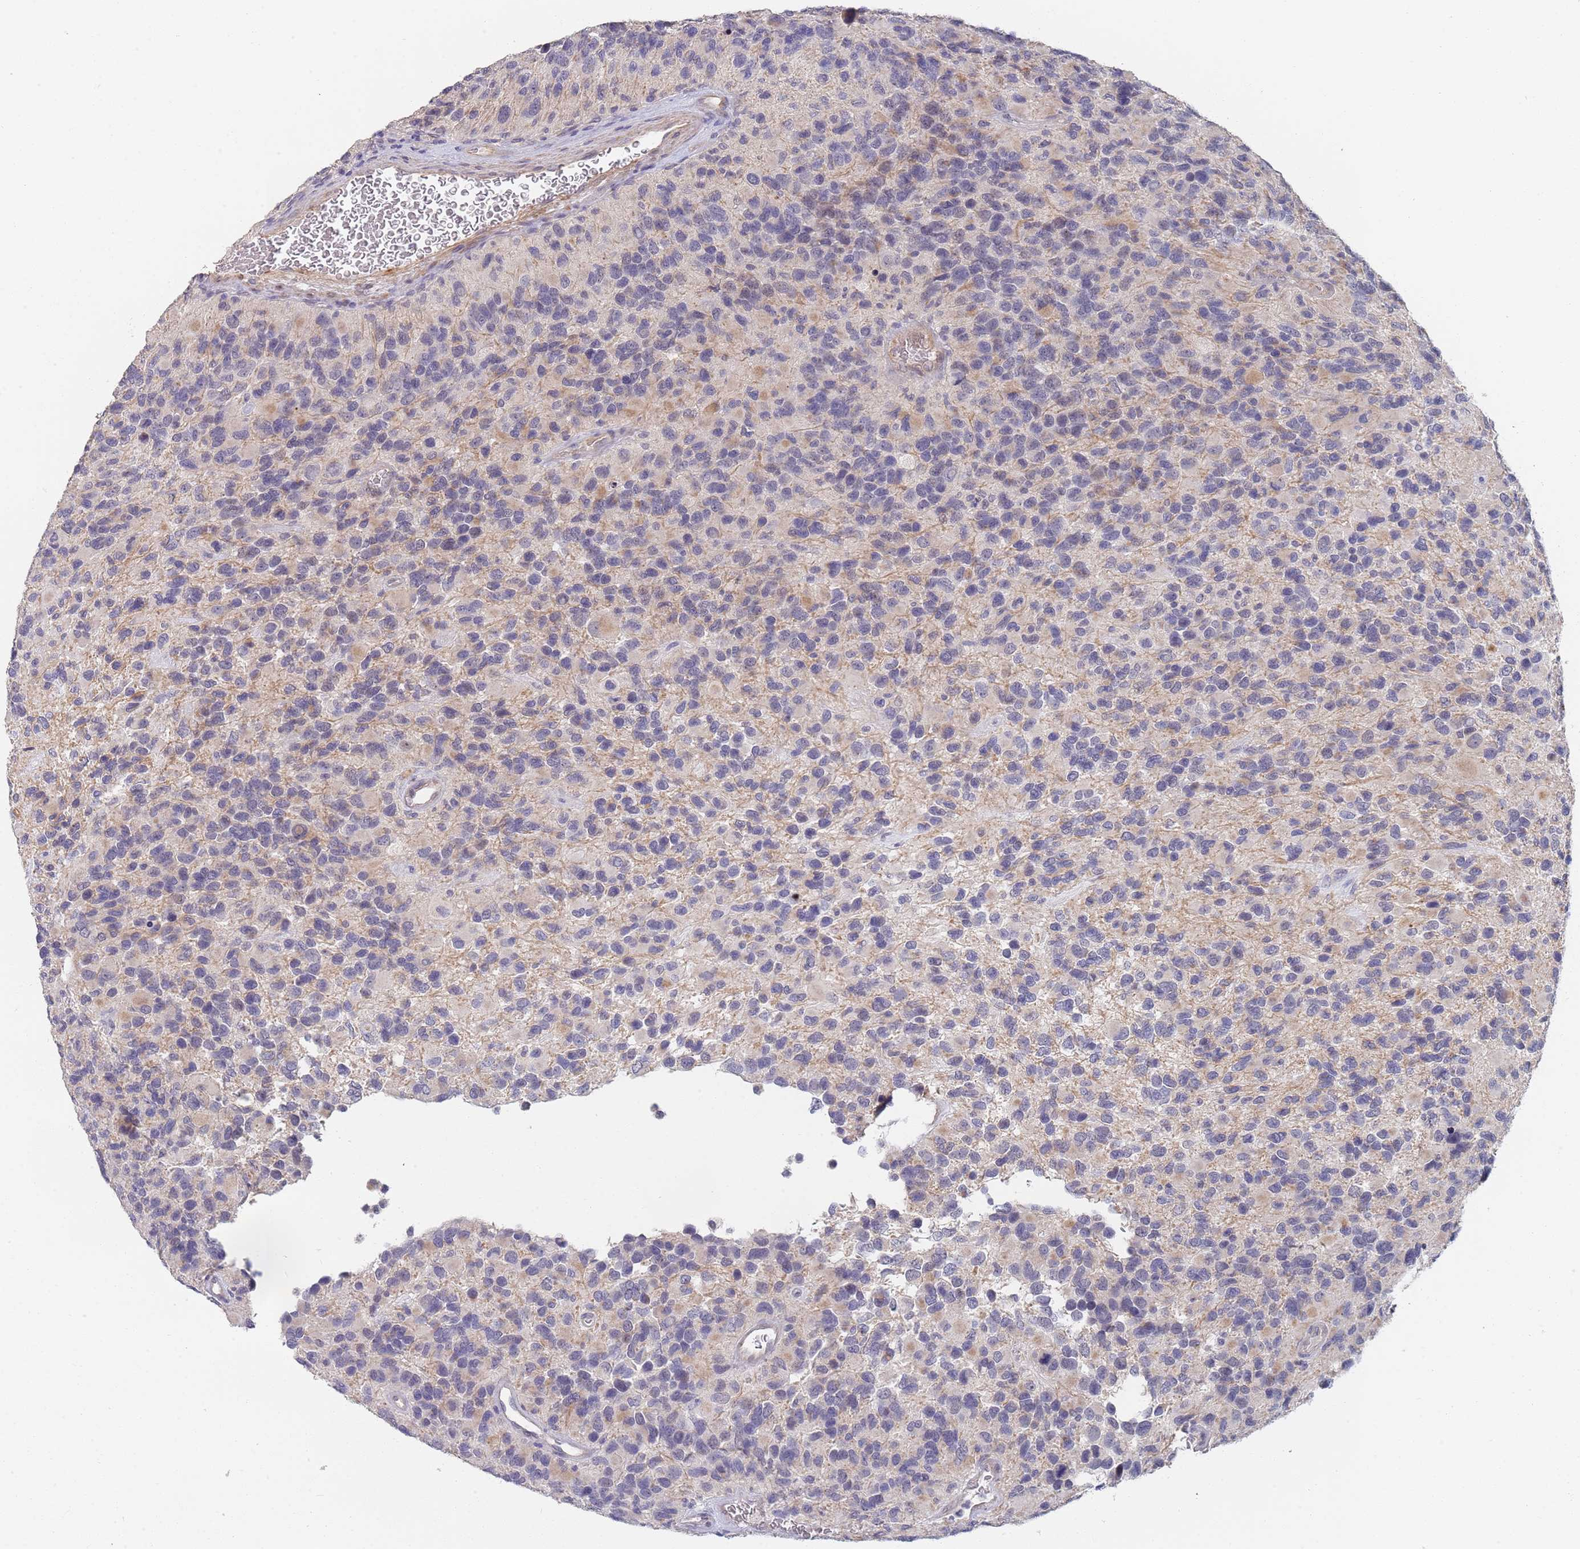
{"staining": {"intensity": "negative", "quantity": "none", "location": "none"}, "tissue": "glioma", "cell_type": "Tumor cells", "image_type": "cancer", "snomed": [{"axis": "morphology", "description": "Glioma, malignant, High grade"}, {"axis": "topography", "description": "Brain"}], "caption": "Protein analysis of high-grade glioma (malignant) shows no significant staining in tumor cells.", "gene": "B4GALT4", "patient": {"sex": "male", "age": 77}}